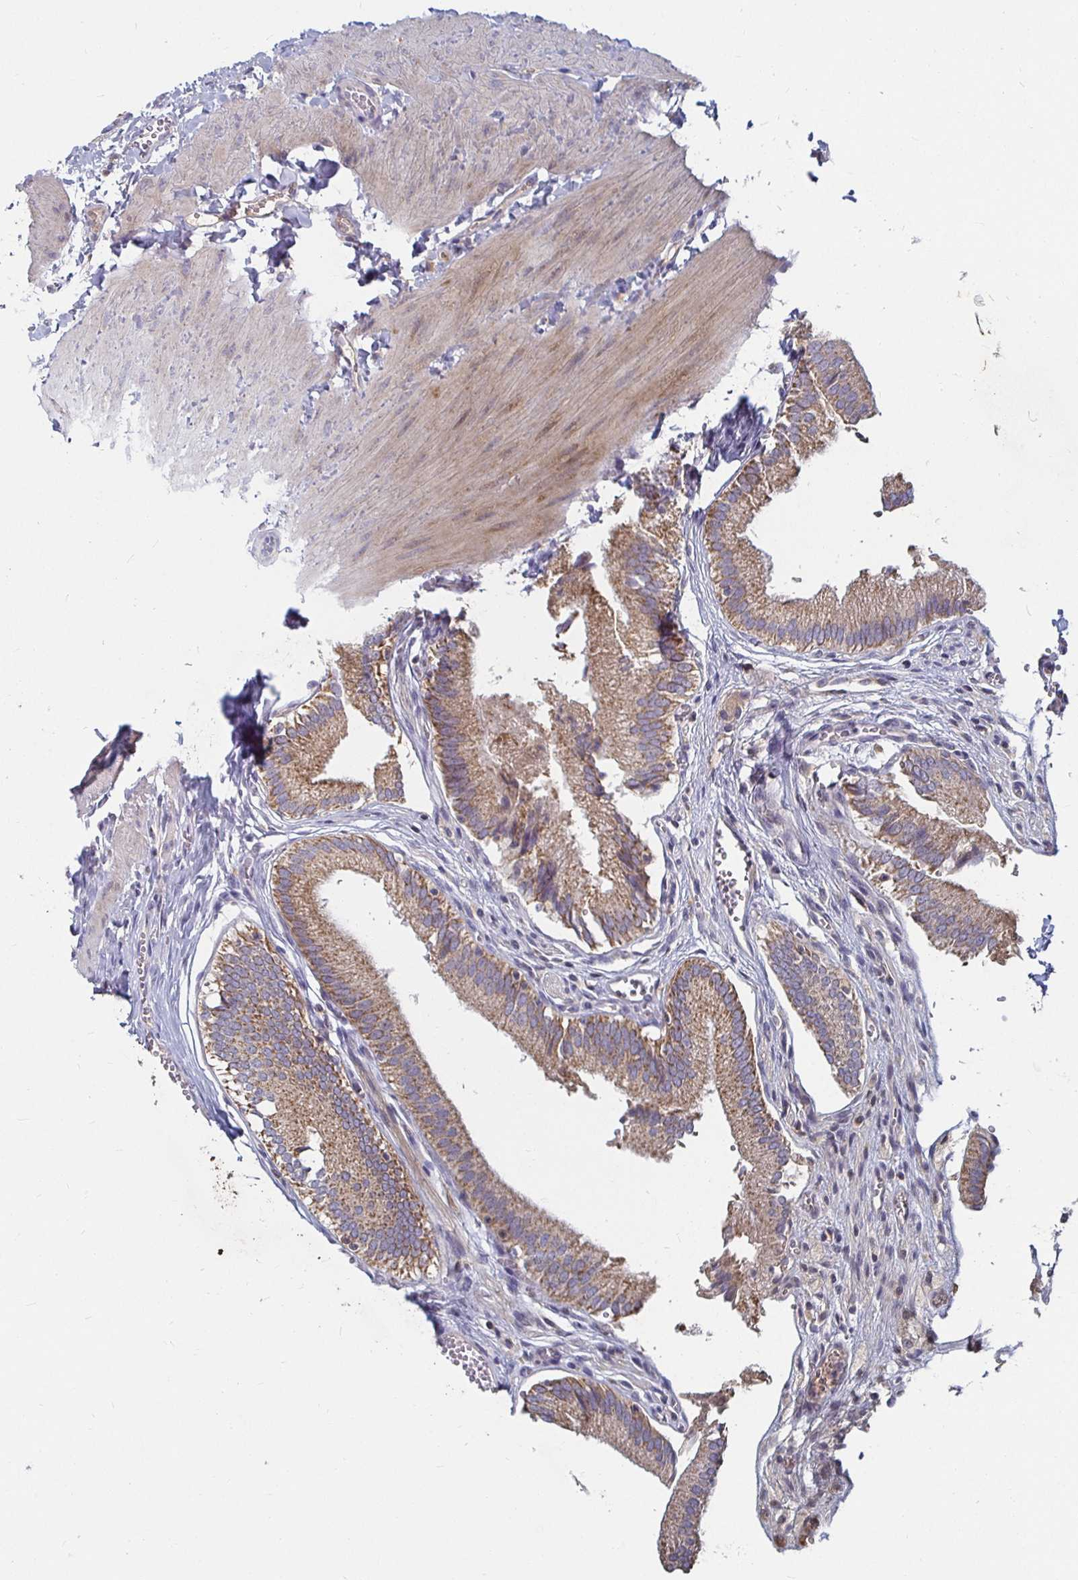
{"staining": {"intensity": "strong", "quantity": ">75%", "location": "cytoplasmic/membranous"}, "tissue": "gallbladder", "cell_type": "Glandular cells", "image_type": "normal", "snomed": [{"axis": "morphology", "description": "Normal tissue, NOS"}, {"axis": "topography", "description": "Gallbladder"}, {"axis": "topography", "description": "Peripheral nerve tissue"}], "caption": "Immunohistochemical staining of normal human gallbladder displays strong cytoplasmic/membranous protein positivity in about >75% of glandular cells. The staining was performed using DAB to visualize the protein expression in brown, while the nuclei were stained in blue with hematoxylin (Magnification: 20x).", "gene": "RNF144B", "patient": {"sex": "male", "age": 17}}